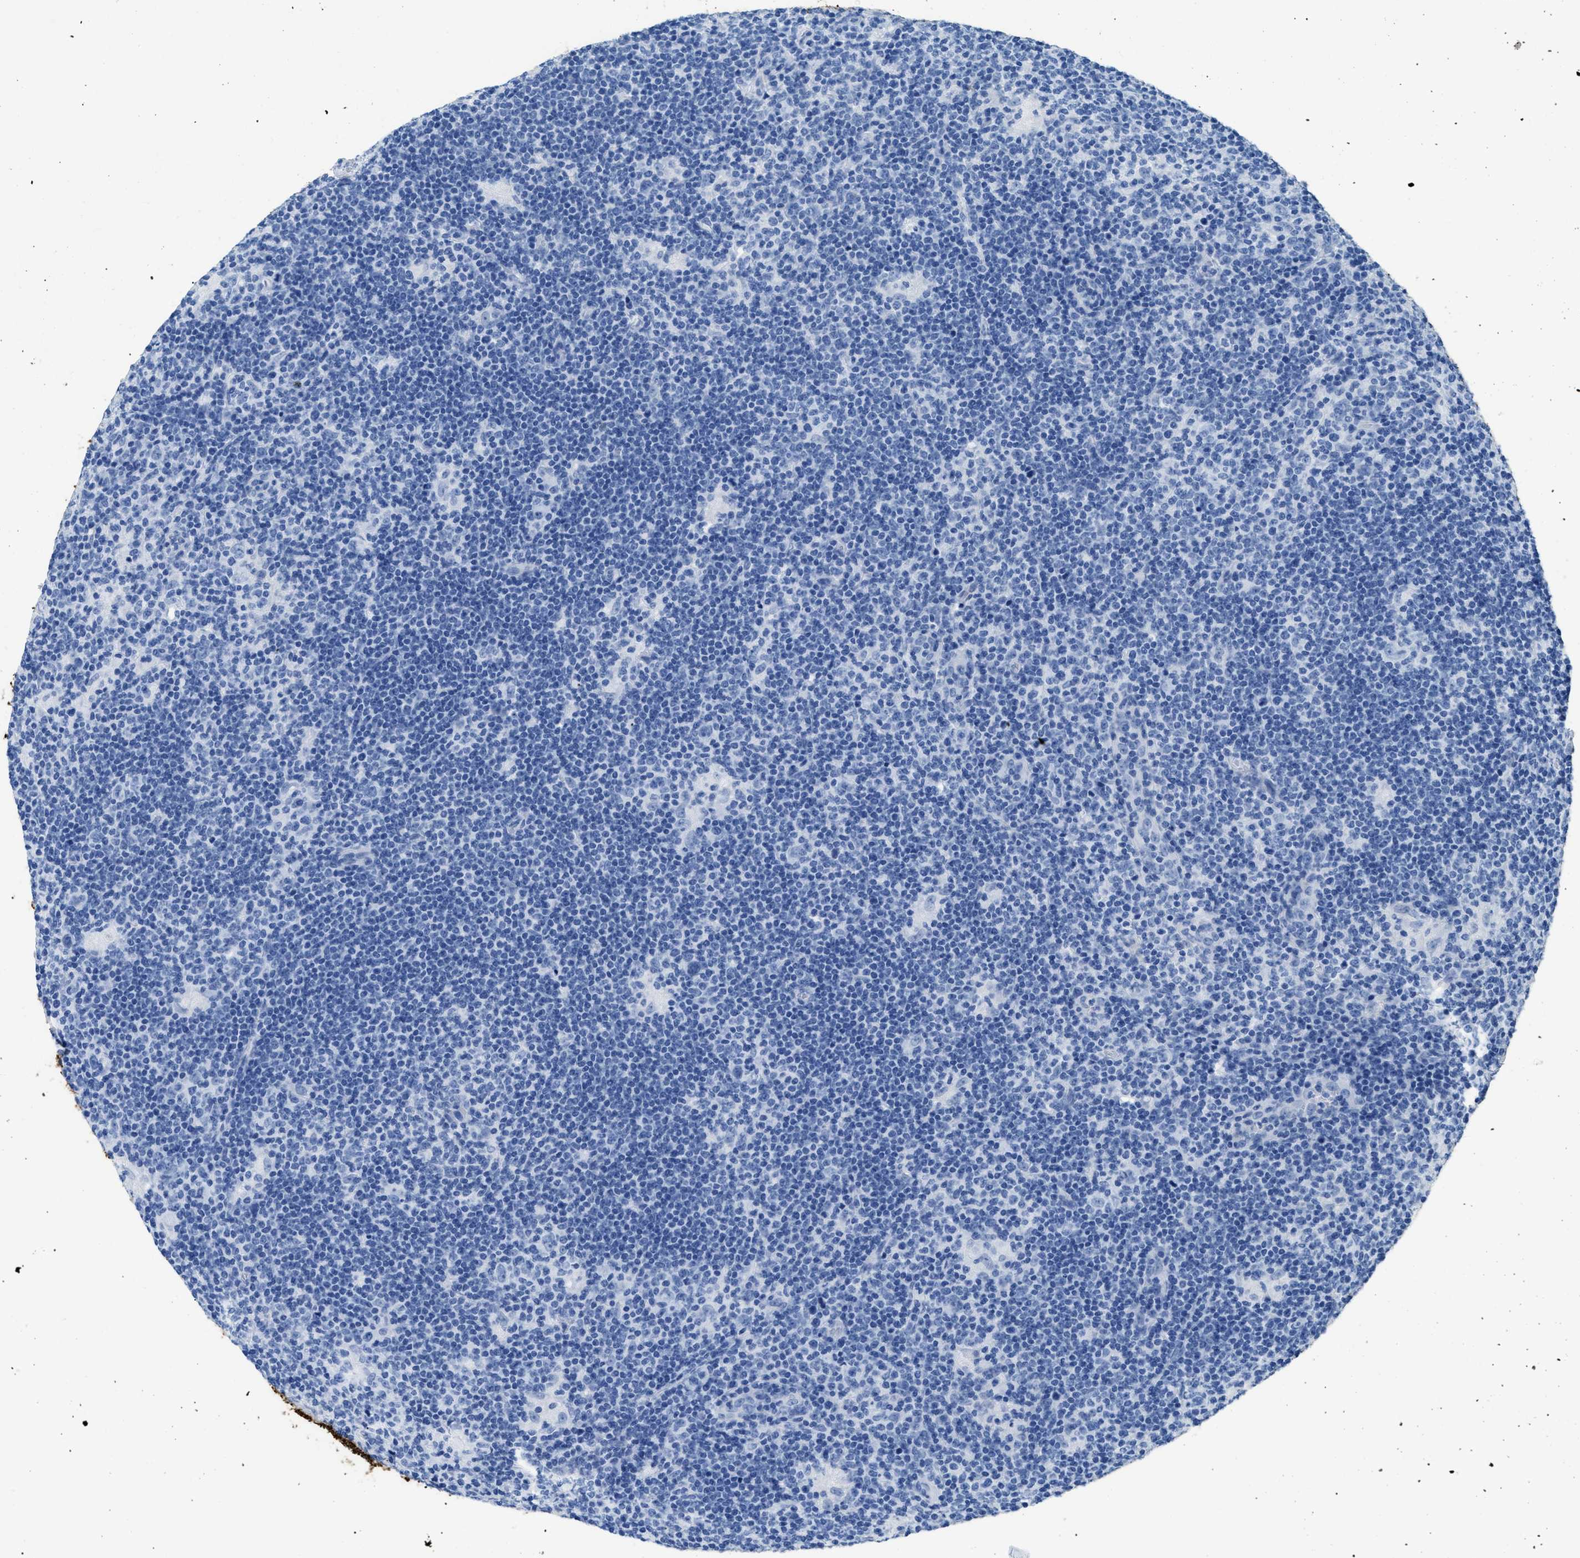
{"staining": {"intensity": "negative", "quantity": "none", "location": "none"}, "tissue": "lymphoma", "cell_type": "Tumor cells", "image_type": "cancer", "snomed": [{"axis": "morphology", "description": "Hodgkin's disease, NOS"}, {"axis": "topography", "description": "Lymph node"}], "caption": "Human Hodgkin's disease stained for a protein using IHC demonstrates no positivity in tumor cells.", "gene": "DLC1", "patient": {"sex": "female", "age": 57}}